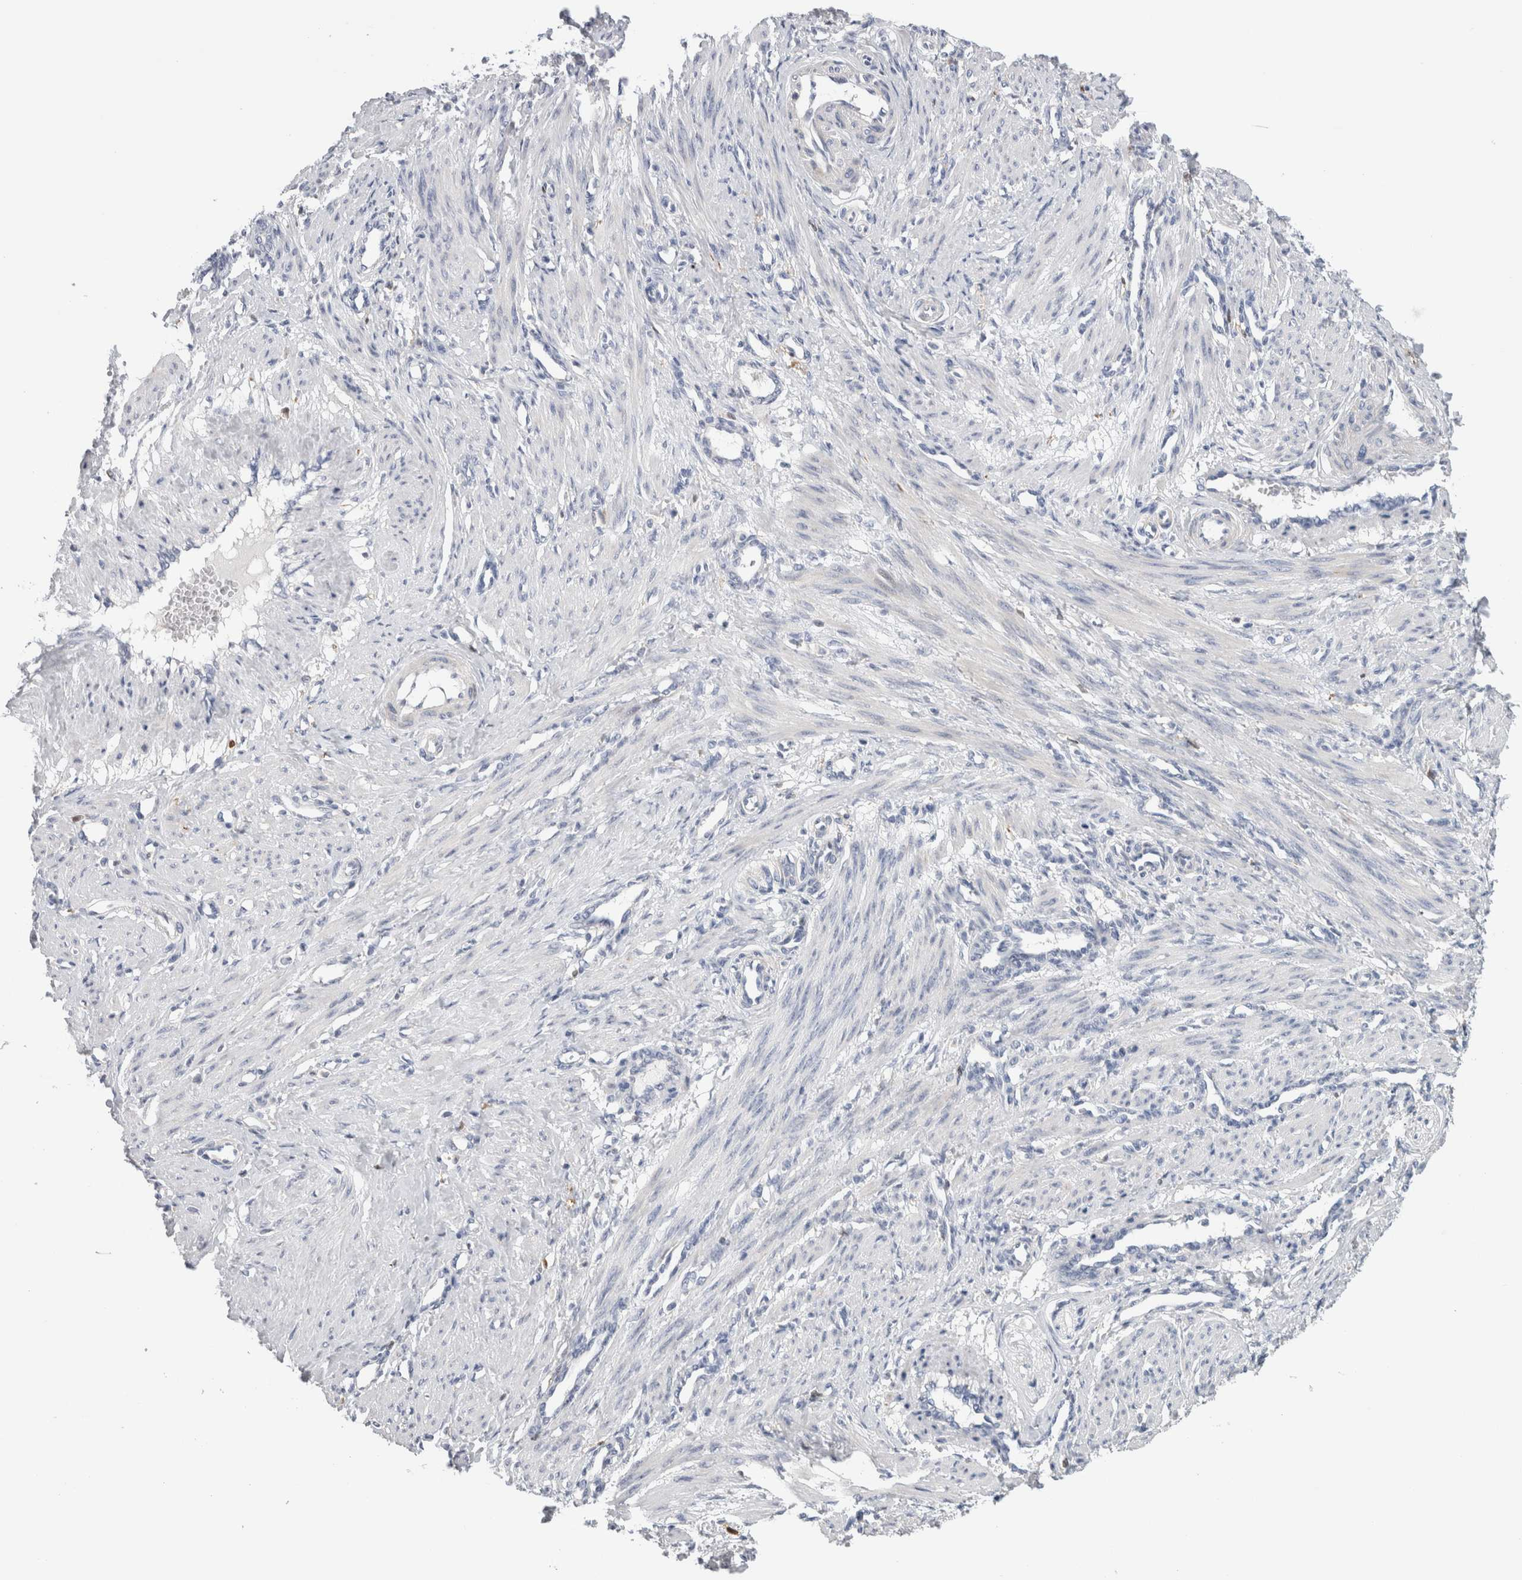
{"staining": {"intensity": "negative", "quantity": "none", "location": "none"}, "tissue": "smooth muscle", "cell_type": "Smooth muscle cells", "image_type": "normal", "snomed": [{"axis": "morphology", "description": "Normal tissue, NOS"}, {"axis": "topography", "description": "Endometrium"}], "caption": "High magnification brightfield microscopy of unremarkable smooth muscle stained with DAB (3,3'-diaminobenzidine) (brown) and counterstained with hematoxylin (blue): smooth muscle cells show no significant positivity. The staining was performed using DAB (3,3'-diaminobenzidine) to visualize the protein expression in brown, while the nuclei were stained in blue with hematoxylin (Magnification: 20x).", "gene": "SLC20A2", "patient": {"sex": "female", "age": 33}}